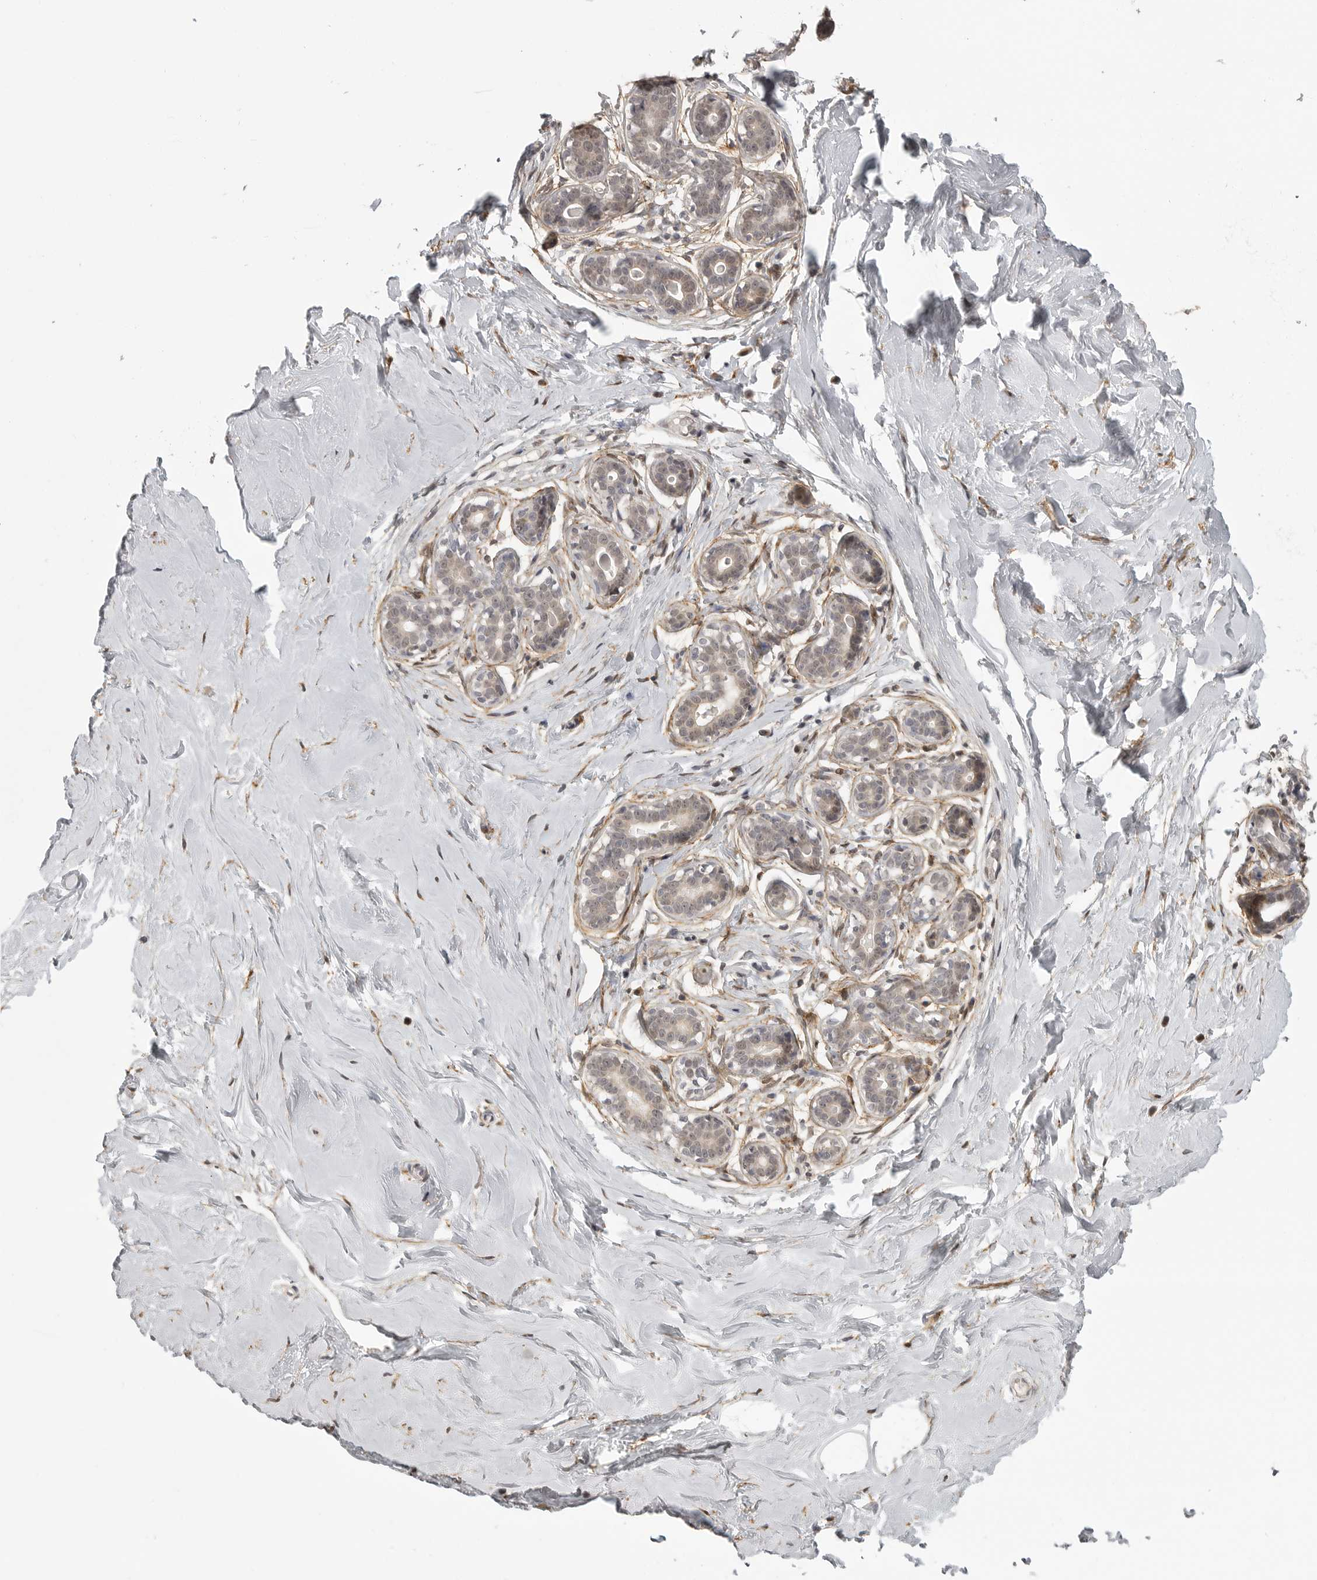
{"staining": {"intensity": "weak", "quantity": "25%-75%", "location": "cytoplasmic/membranous"}, "tissue": "breast", "cell_type": "Adipocytes", "image_type": "normal", "snomed": [{"axis": "morphology", "description": "Normal tissue, NOS"}, {"axis": "morphology", "description": "Adenoma, NOS"}, {"axis": "topography", "description": "Breast"}], "caption": "Human breast stained with a brown dye shows weak cytoplasmic/membranous positive expression in about 25%-75% of adipocytes.", "gene": "UROD", "patient": {"sex": "female", "age": 23}}